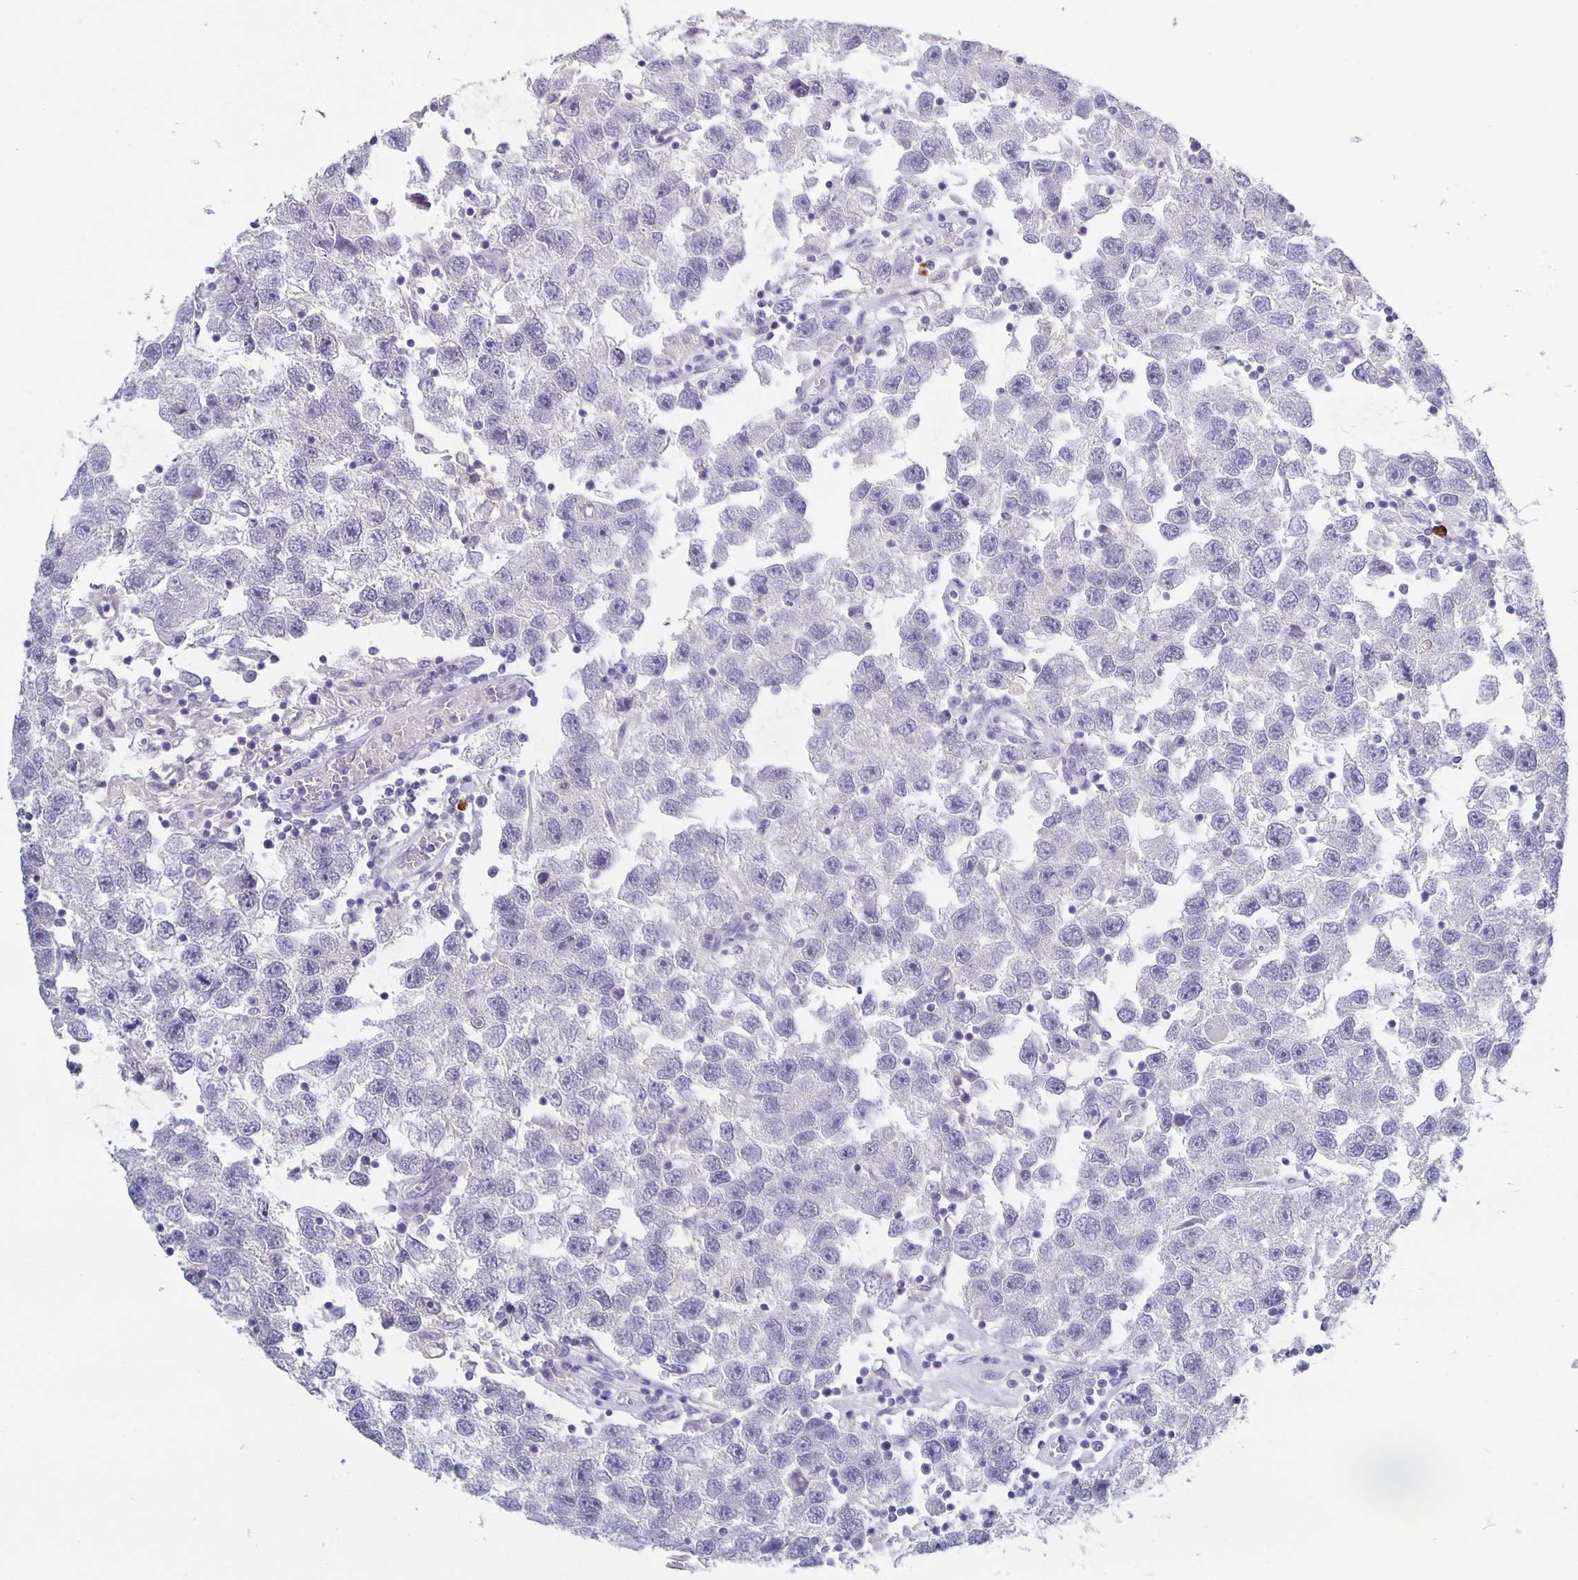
{"staining": {"intensity": "negative", "quantity": "none", "location": "none"}, "tissue": "testis cancer", "cell_type": "Tumor cells", "image_type": "cancer", "snomed": [{"axis": "morphology", "description": "Seminoma, NOS"}, {"axis": "topography", "description": "Testis"}], "caption": "Histopathology image shows no protein expression in tumor cells of seminoma (testis) tissue.", "gene": "GDF15", "patient": {"sex": "male", "age": 26}}